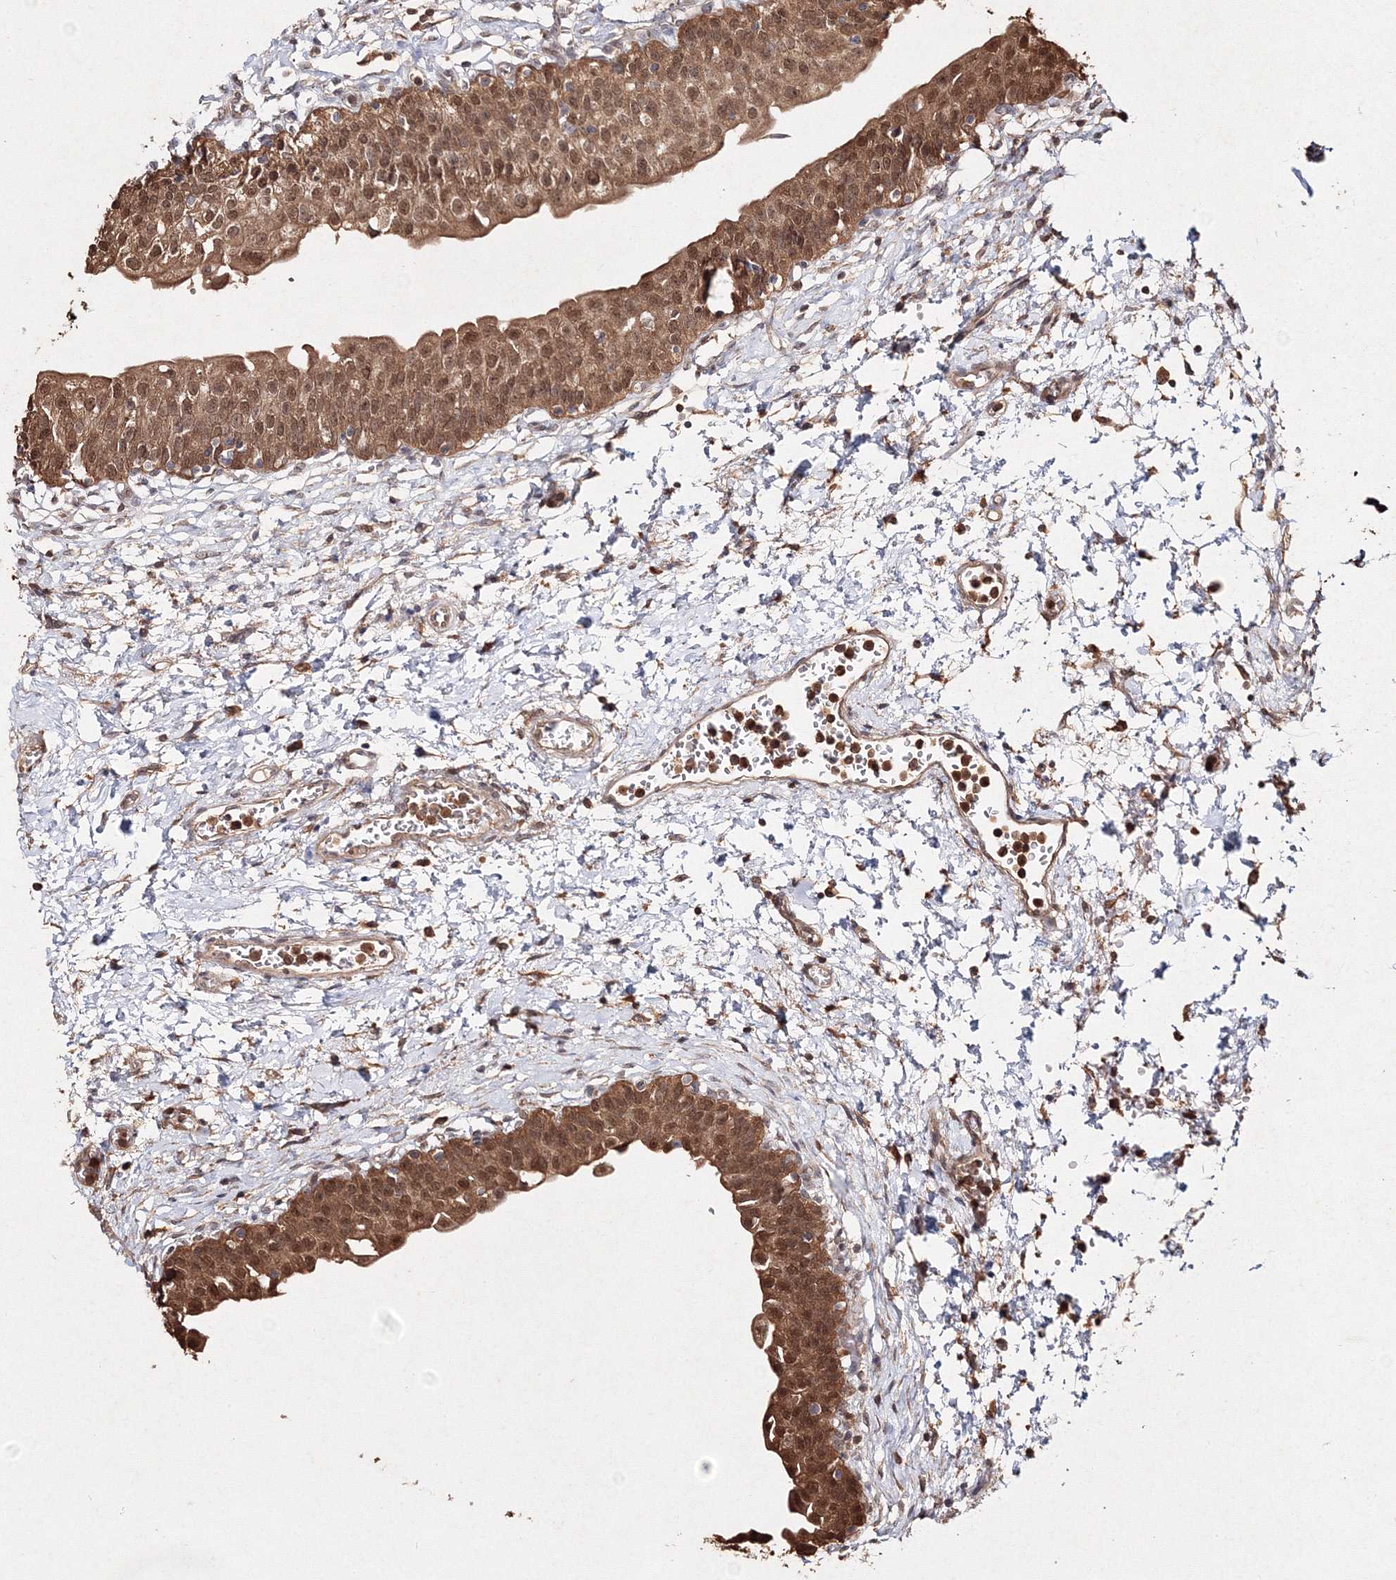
{"staining": {"intensity": "moderate", "quantity": ">75%", "location": "cytoplasmic/membranous,nuclear"}, "tissue": "urinary bladder", "cell_type": "Urothelial cells", "image_type": "normal", "snomed": [{"axis": "morphology", "description": "Normal tissue, NOS"}, {"axis": "topography", "description": "Urinary bladder"}], "caption": "Protein analysis of normal urinary bladder demonstrates moderate cytoplasmic/membranous,nuclear positivity in approximately >75% of urothelial cells. (brown staining indicates protein expression, while blue staining denotes nuclei).", "gene": "S100A11", "patient": {"sex": "male", "age": 55}}